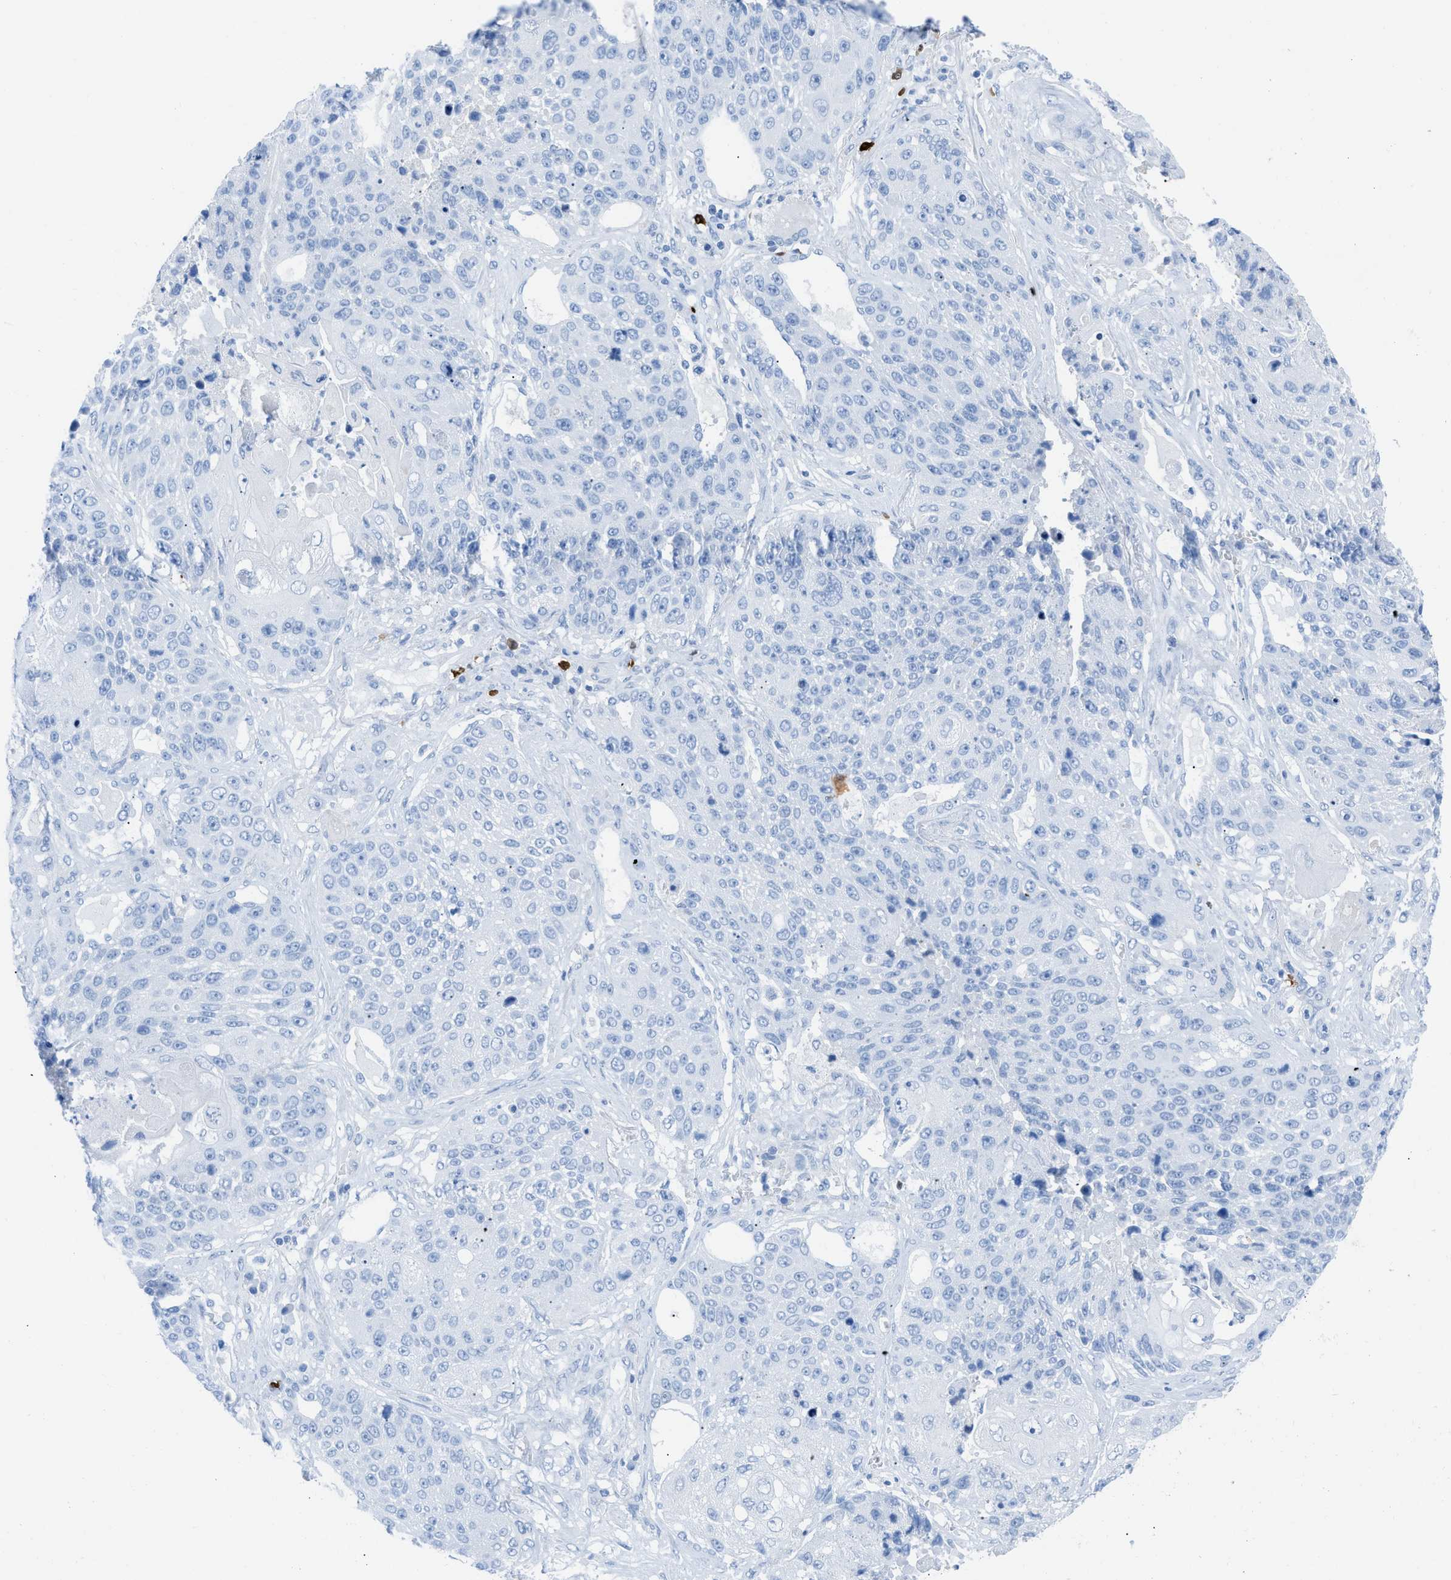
{"staining": {"intensity": "negative", "quantity": "none", "location": "none"}, "tissue": "lung cancer", "cell_type": "Tumor cells", "image_type": "cancer", "snomed": [{"axis": "morphology", "description": "Squamous cell carcinoma, NOS"}, {"axis": "topography", "description": "Lung"}], "caption": "This micrograph is of squamous cell carcinoma (lung) stained with IHC to label a protein in brown with the nuclei are counter-stained blue. There is no positivity in tumor cells.", "gene": "TCL1A", "patient": {"sex": "male", "age": 61}}